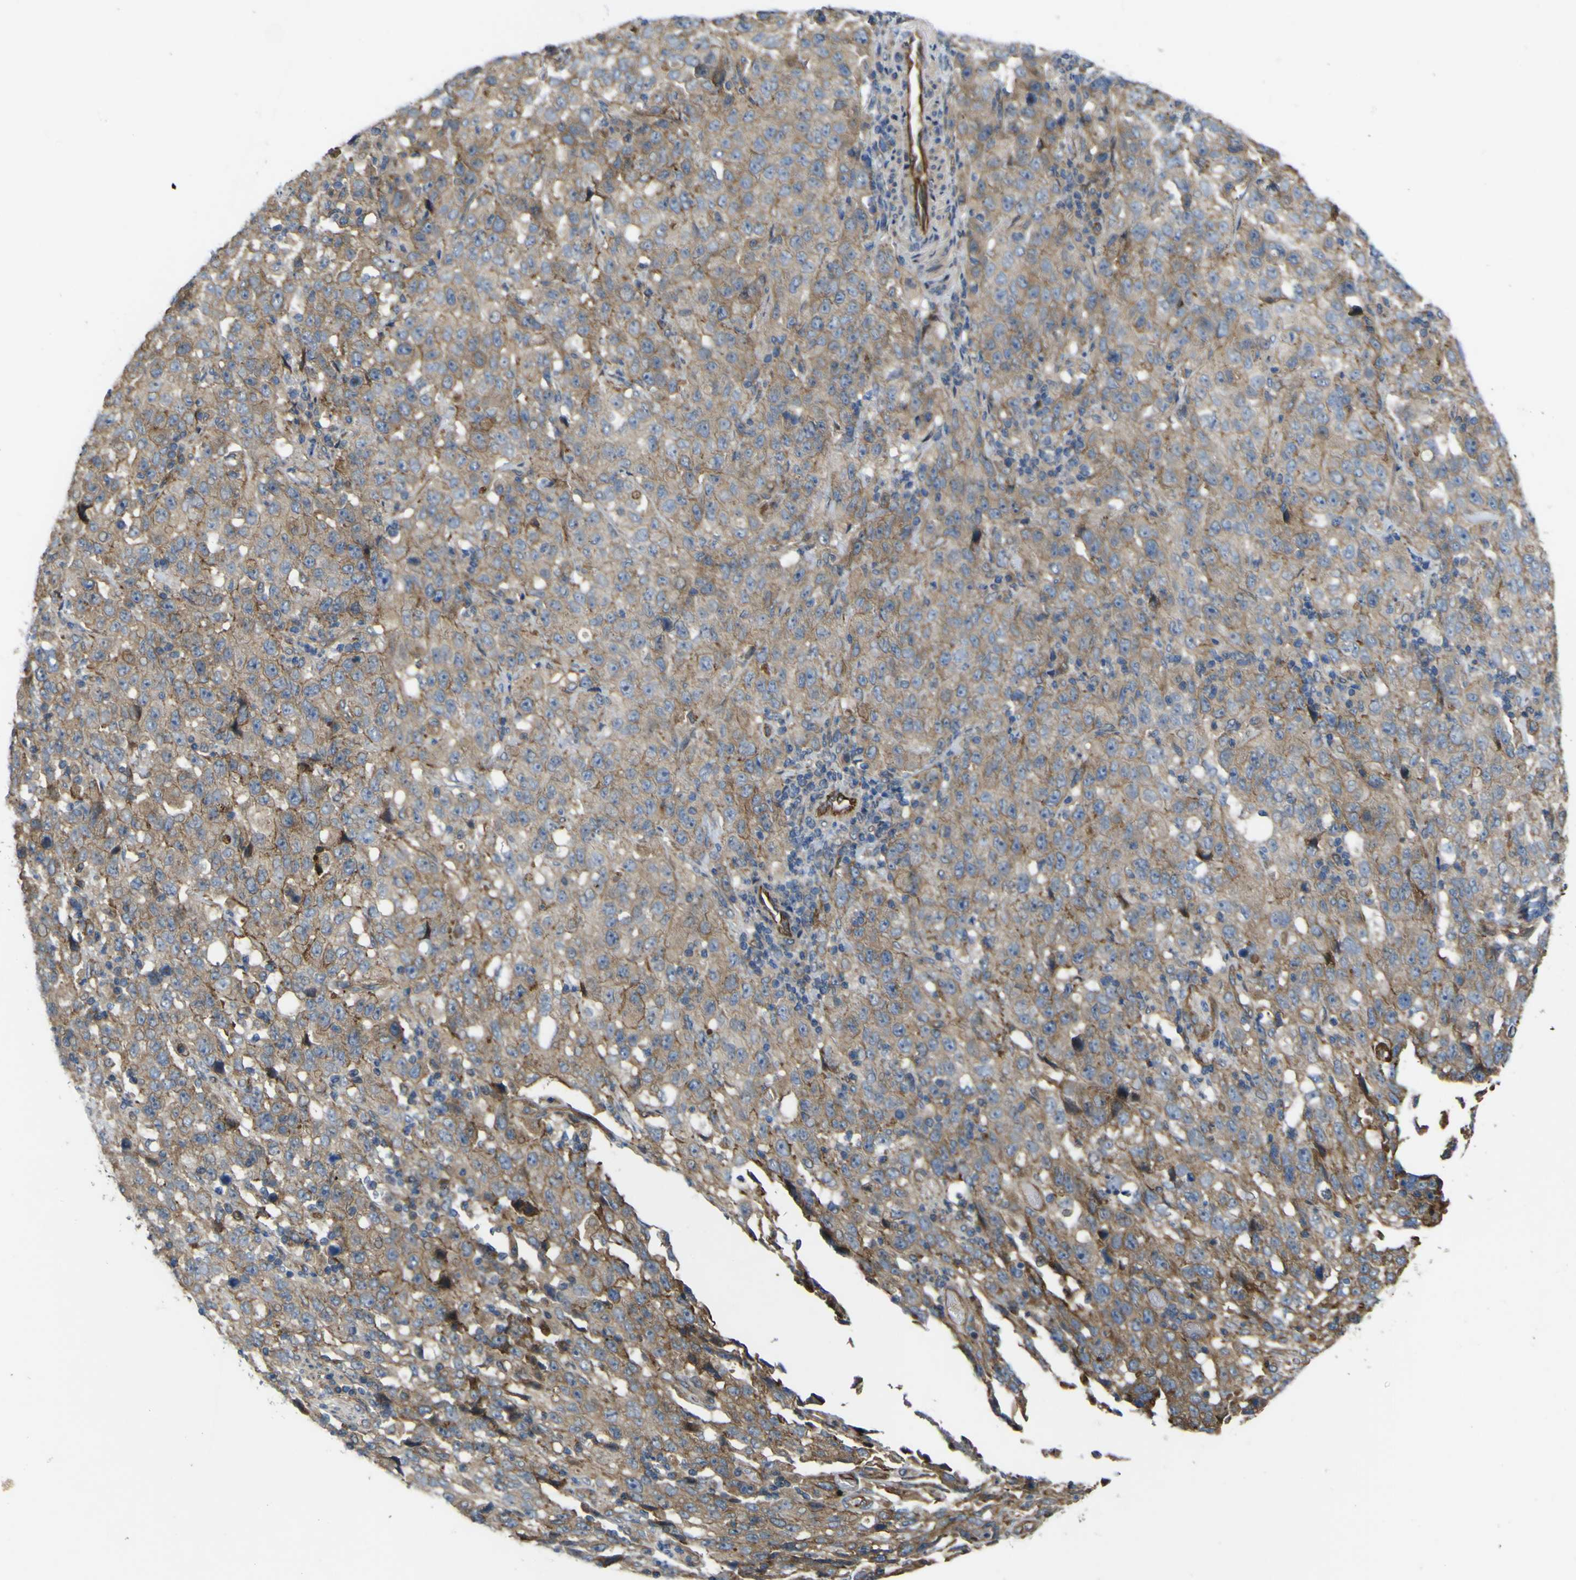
{"staining": {"intensity": "weak", "quantity": ">75%", "location": "cytoplasmic/membranous"}, "tissue": "stomach cancer", "cell_type": "Tumor cells", "image_type": "cancer", "snomed": [{"axis": "morphology", "description": "Normal tissue, NOS"}, {"axis": "morphology", "description": "Adenocarcinoma, NOS"}, {"axis": "topography", "description": "Stomach"}], "caption": "This histopathology image reveals stomach cancer (adenocarcinoma) stained with IHC to label a protein in brown. The cytoplasmic/membranous of tumor cells show weak positivity for the protein. Nuclei are counter-stained blue.", "gene": "FBXO30", "patient": {"sex": "male", "age": 48}}